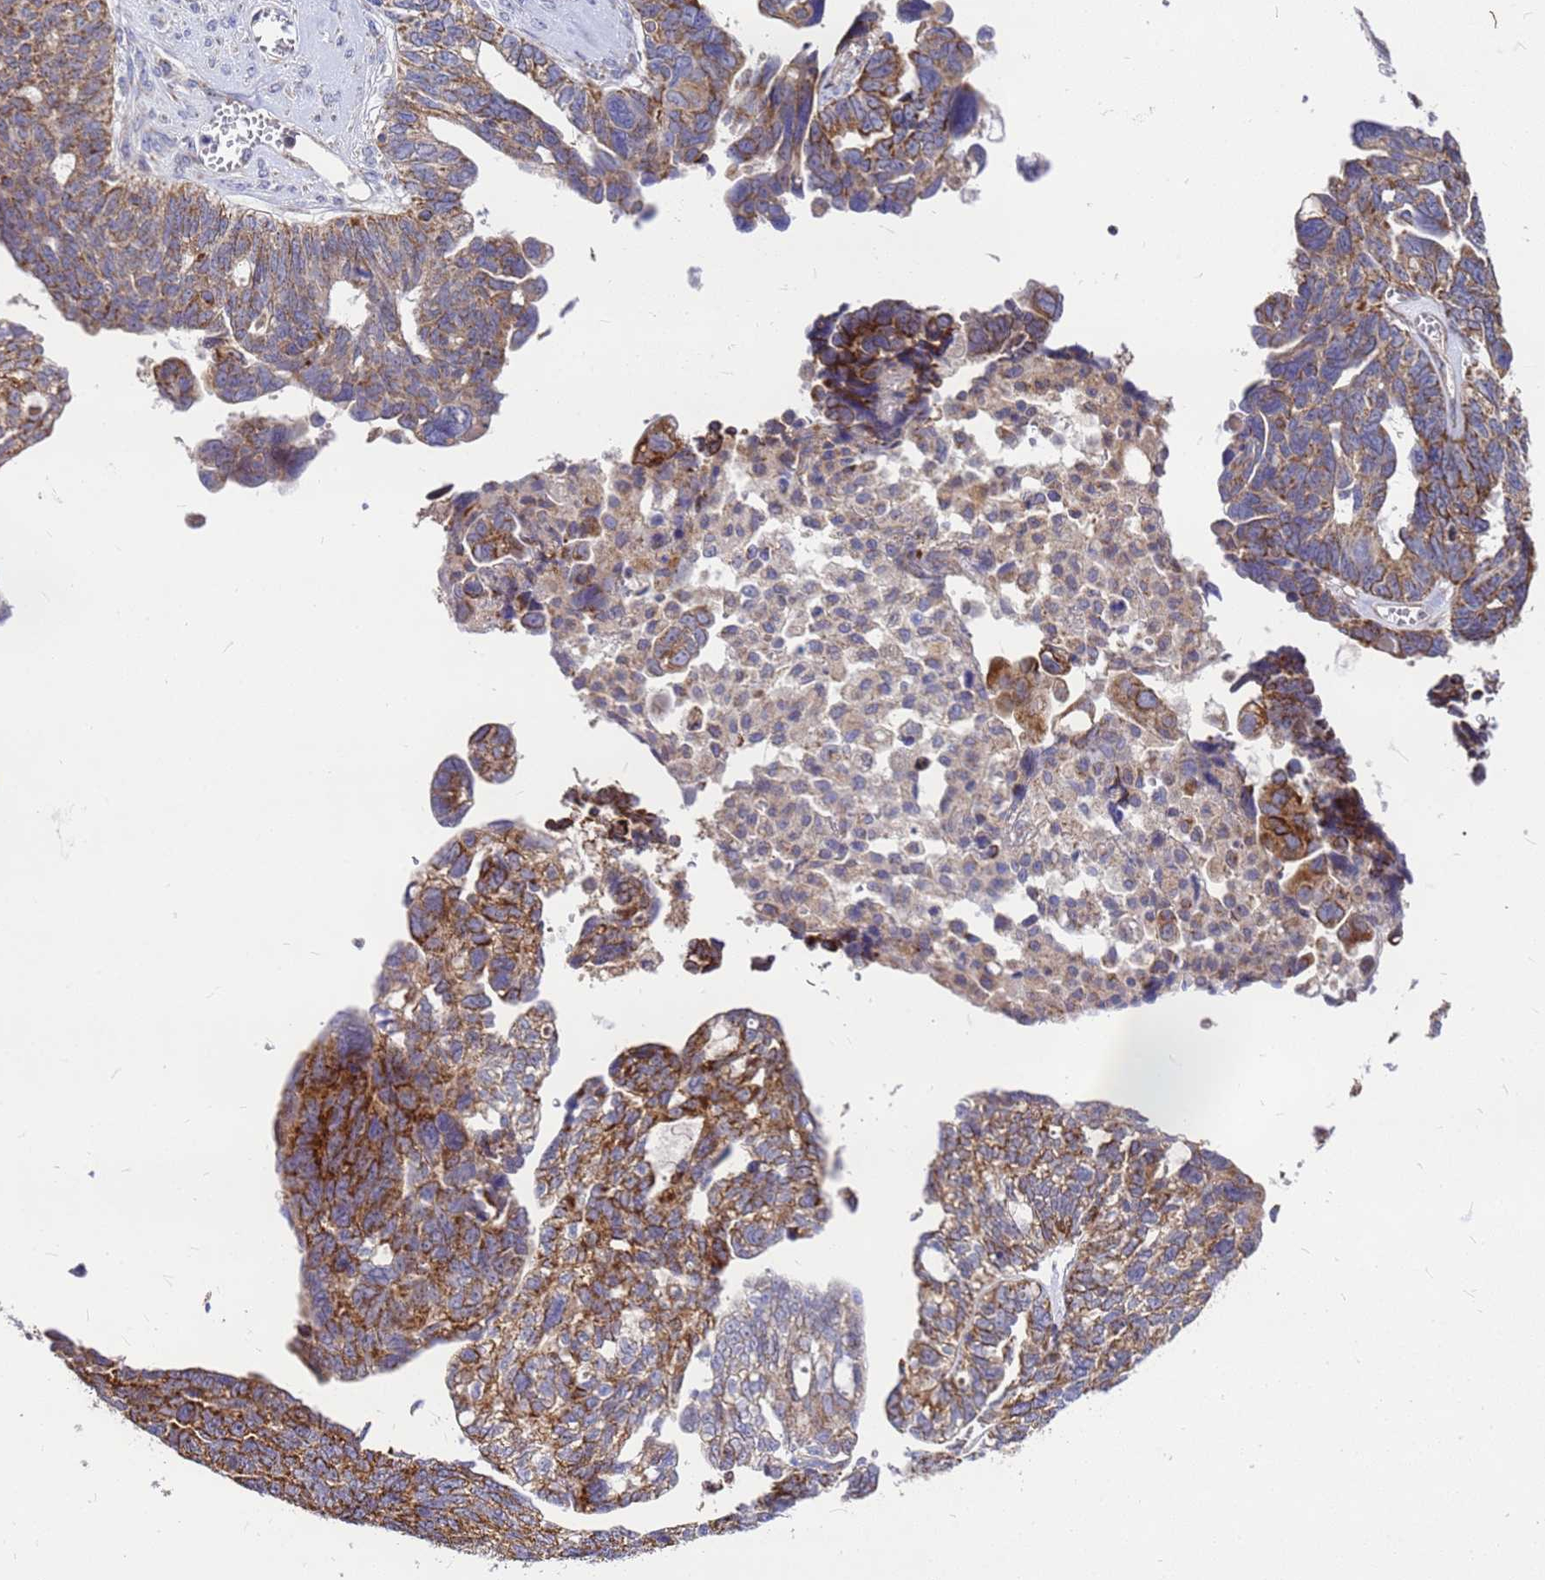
{"staining": {"intensity": "moderate", "quantity": ">75%", "location": "cytoplasmic/membranous"}, "tissue": "ovarian cancer", "cell_type": "Tumor cells", "image_type": "cancer", "snomed": [{"axis": "morphology", "description": "Cystadenocarcinoma, serous, NOS"}, {"axis": "topography", "description": "Ovary"}], "caption": "Immunohistochemical staining of ovarian serous cystadenocarcinoma demonstrates medium levels of moderate cytoplasmic/membranous protein staining in approximately >75% of tumor cells. The staining is performed using DAB brown chromogen to label protein expression. The nuclei are counter-stained blue using hematoxylin.", "gene": "CMC4", "patient": {"sex": "female", "age": 79}}